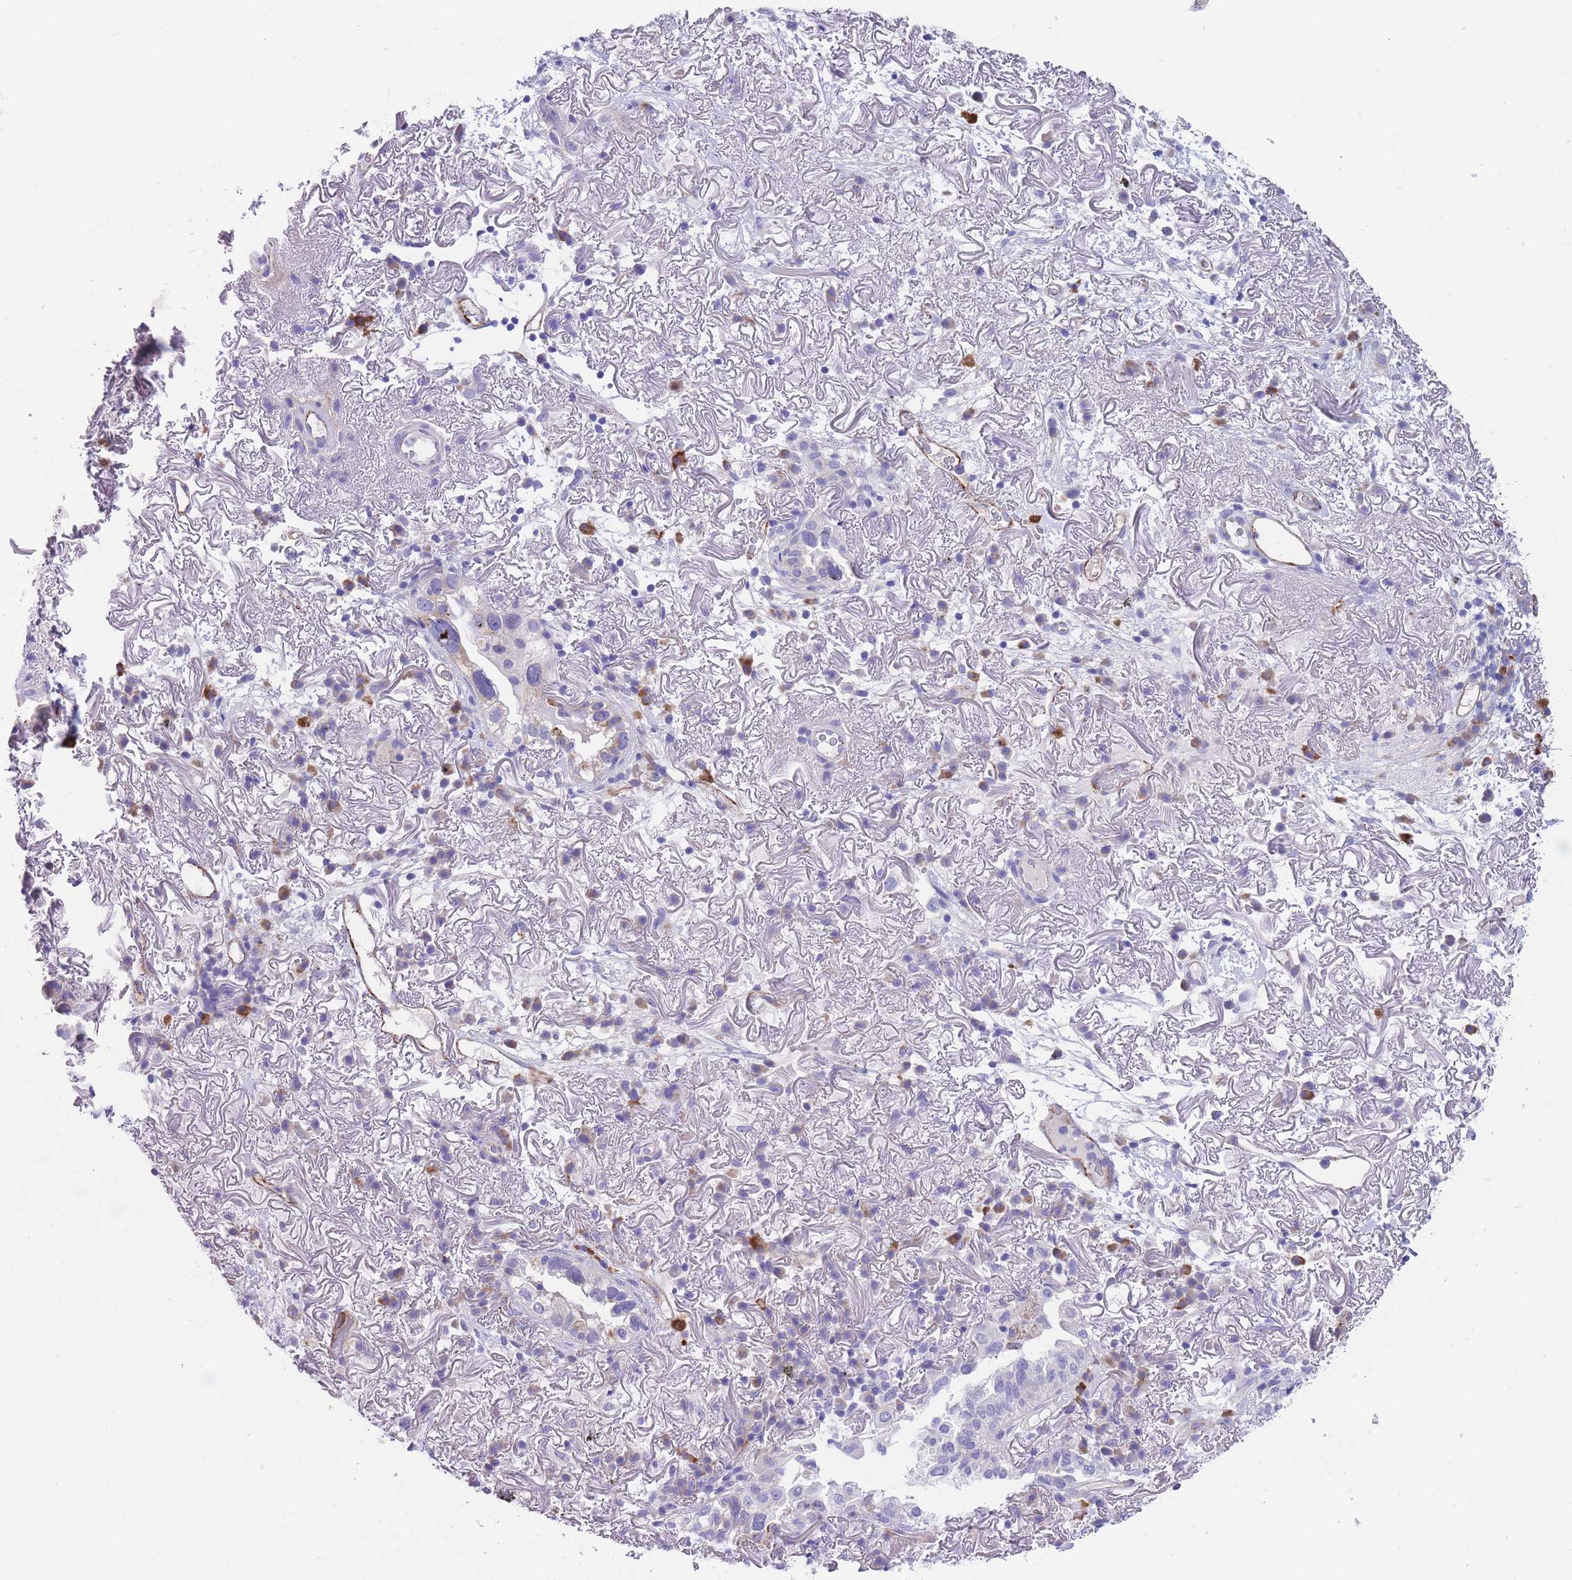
{"staining": {"intensity": "negative", "quantity": "none", "location": "none"}, "tissue": "lung cancer", "cell_type": "Tumor cells", "image_type": "cancer", "snomed": [{"axis": "morphology", "description": "Adenocarcinoma, NOS"}, {"axis": "topography", "description": "Lung"}], "caption": "A micrograph of lung cancer stained for a protein displays no brown staining in tumor cells.", "gene": "DET1", "patient": {"sex": "female", "age": 69}}